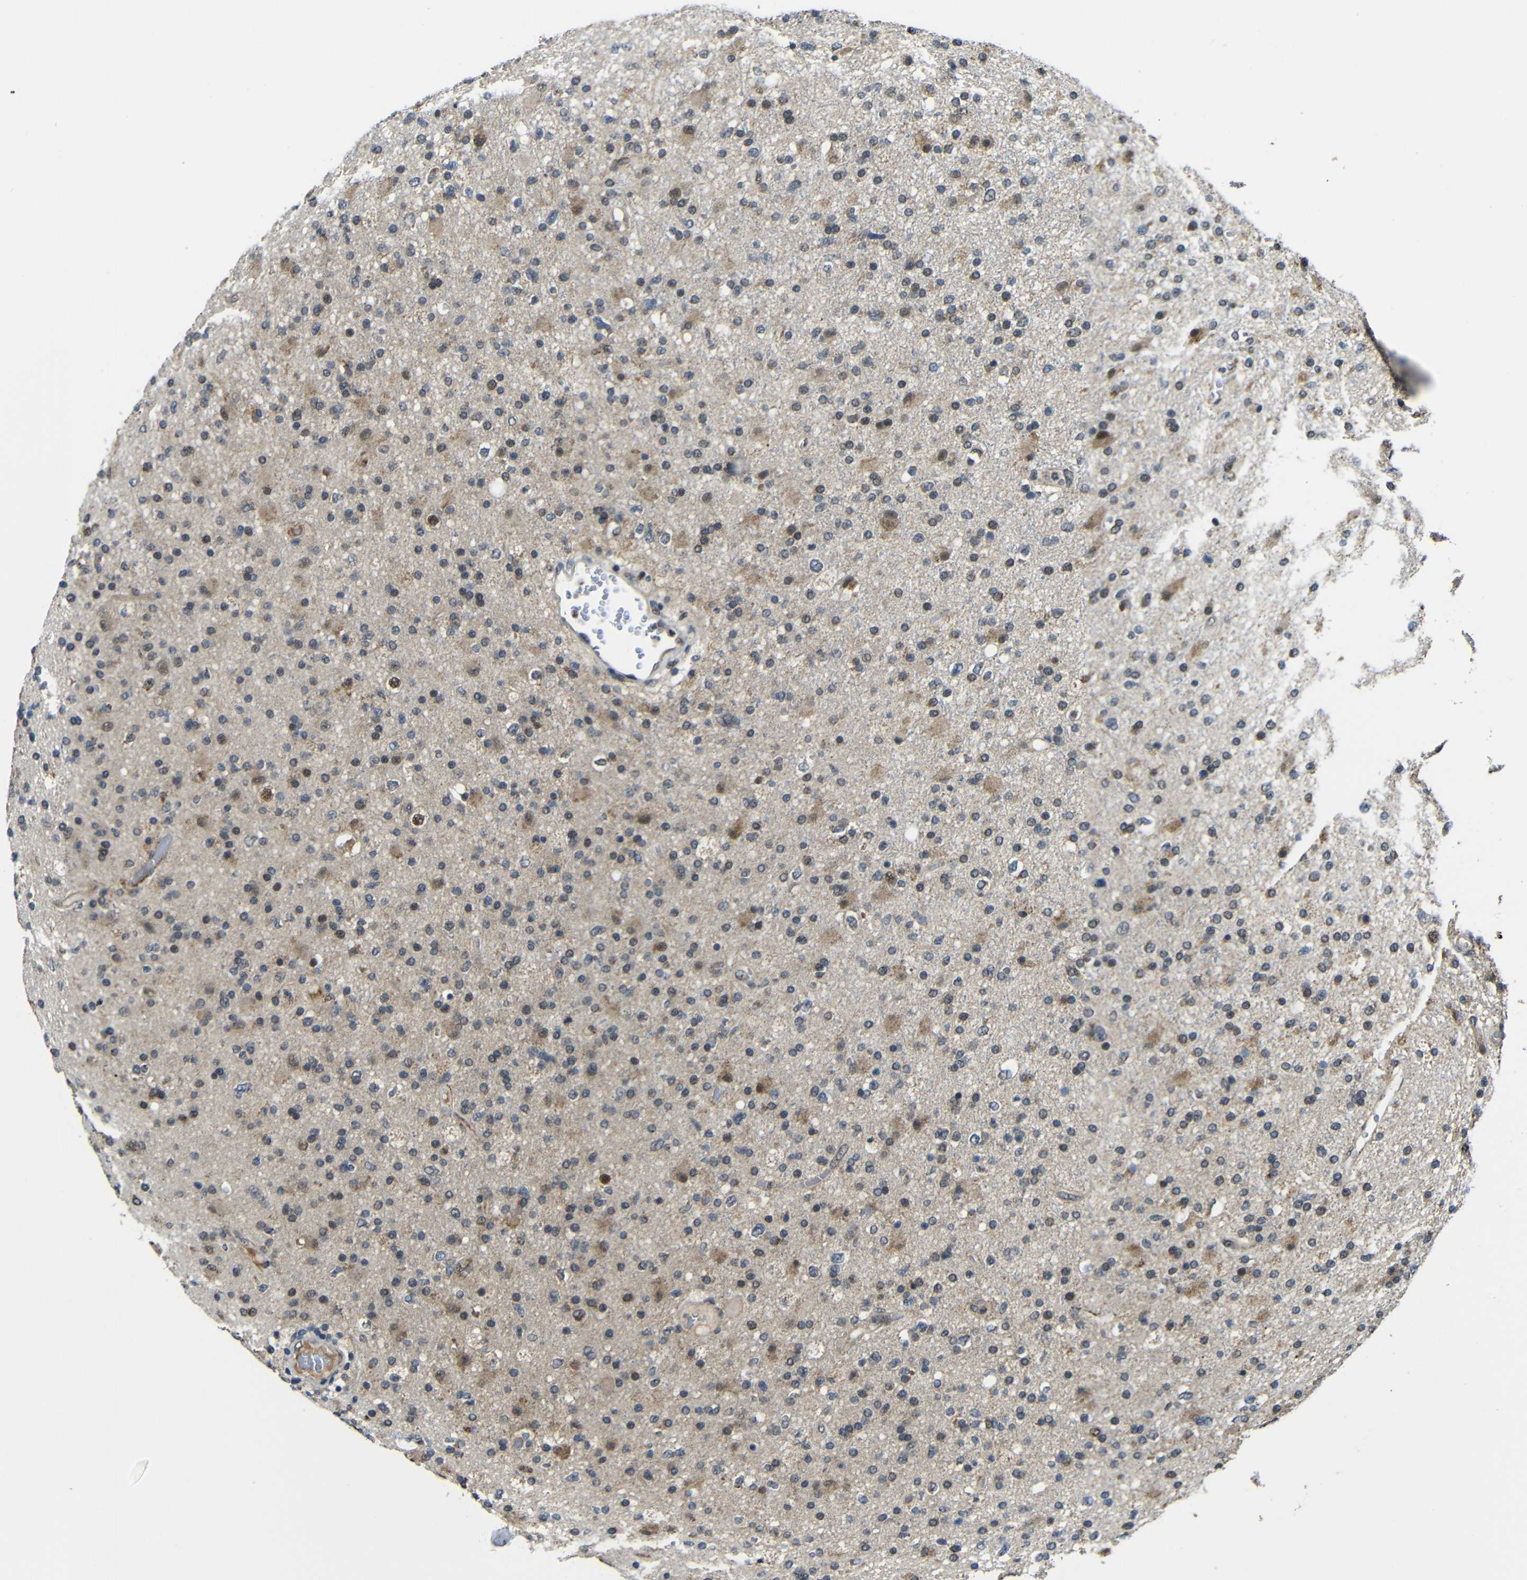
{"staining": {"intensity": "moderate", "quantity": "25%-75%", "location": "cytoplasmic/membranous,nuclear"}, "tissue": "glioma", "cell_type": "Tumor cells", "image_type": "cancer", "snomed": [{"axis": "morphology", "description": "Glioma, malignant, High grade"}, {"axis": "topography", "description": "Brain"}], "caption": "IHC photomicrograph of neoplastic tissue: malignant high-grade glioma stained using immunohistochemistry (IHC) reveals medium levels of moderate protein expression localized specifically in the cytoplasmic/membranous and nuclear of tumor cells, appearing as a cytoplasmic/membranous and nuclear brown color.", "gene": "FAM172A", "patient": {"sex": "male", "age": 33}}